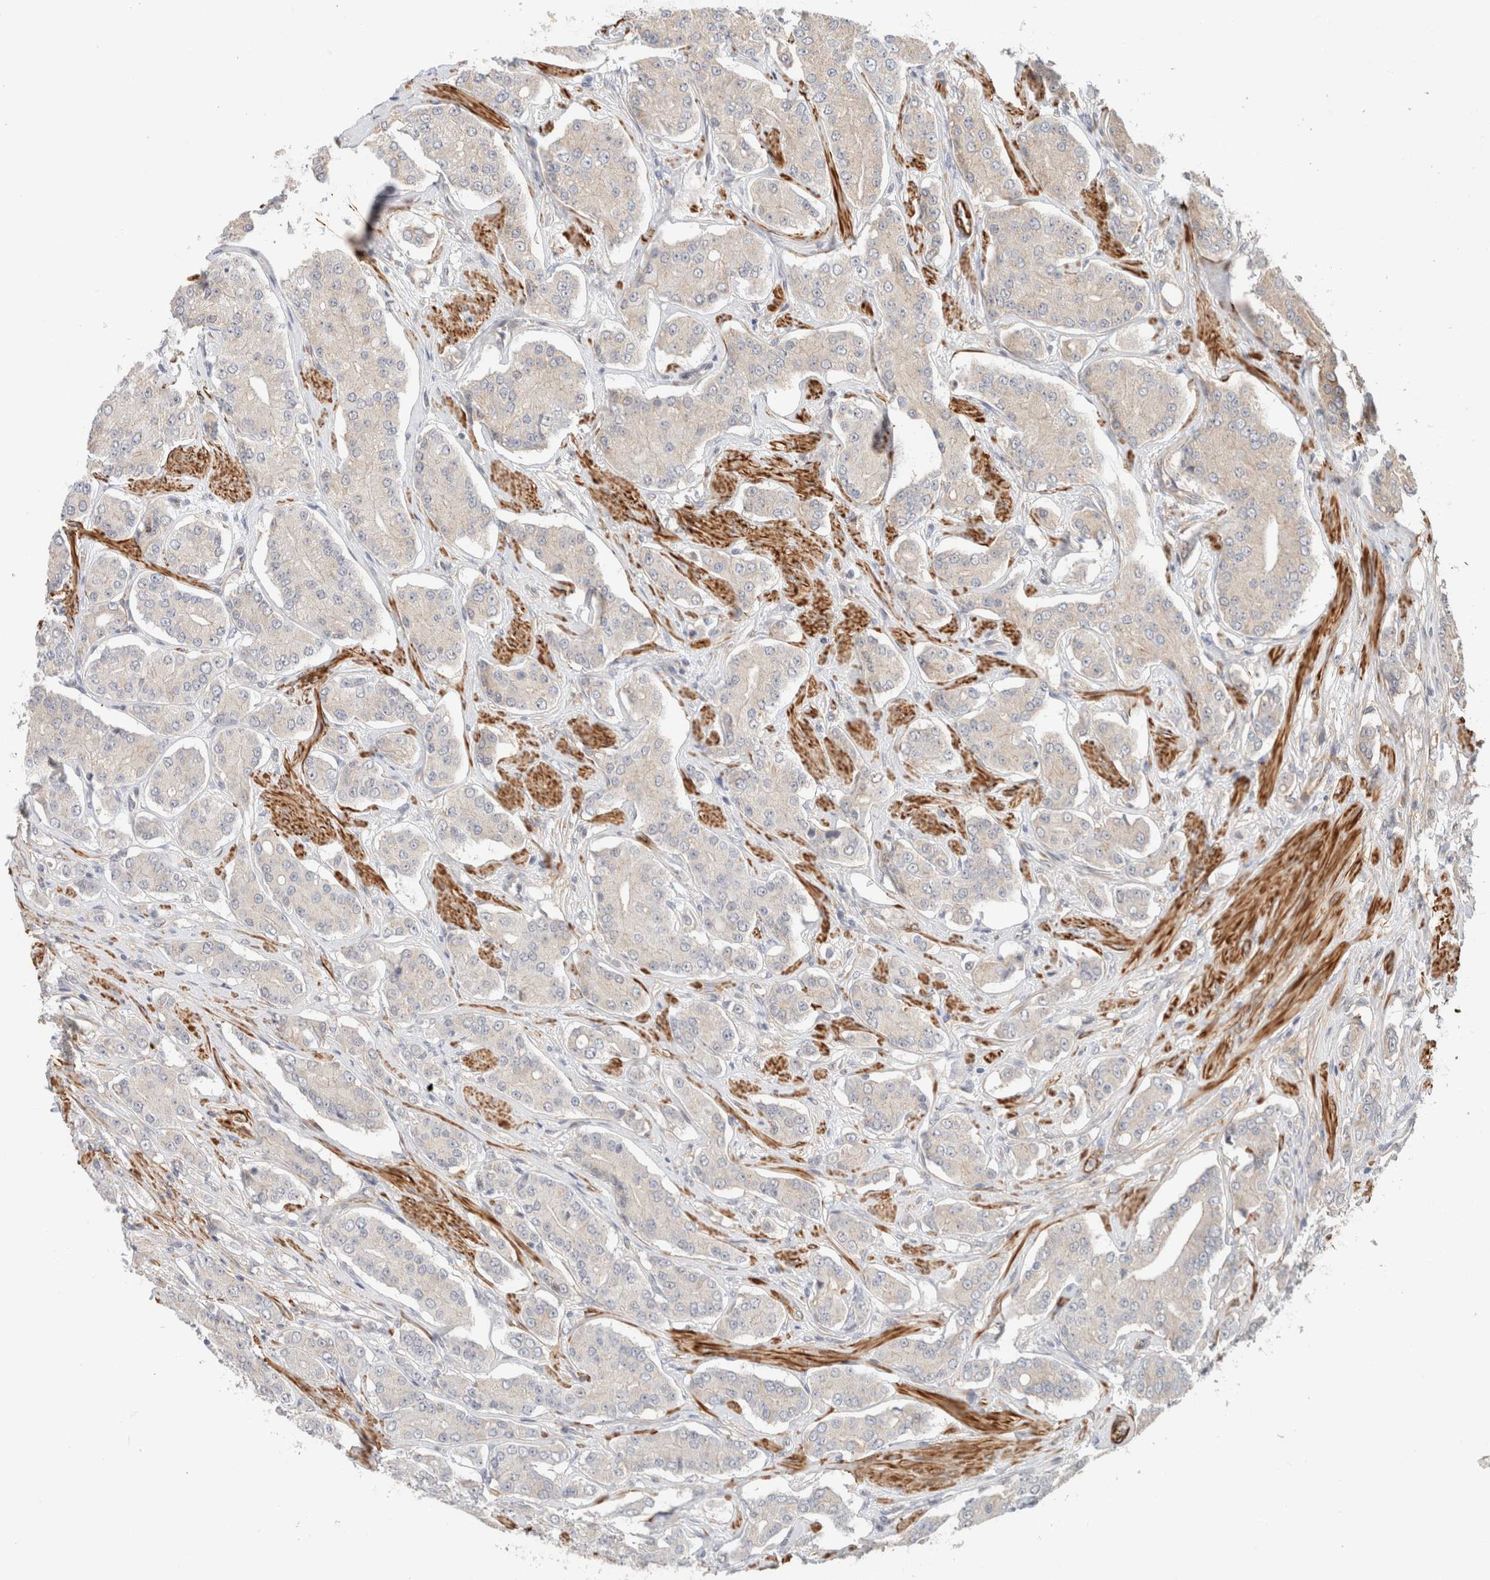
{"staining": {"intensity": "negative", "quantity": "none", "location": "none"}, "tissue": "prostate cancer", "cell_type": "Tumor cells", "image_type": "cancer", "snomed": [{"axis": "morphology", "description": "Adenocarcinoma, High grade"}, {"axis": "topography", "description": "Prostate"}], "caption": "This photomicrograph is of prostate cancer (adenocarcinoma (high-grade)) stained with immunohistochemistry to label a protein in brown with the nuclei are counter-stained blue. There is no positivity in tumor cells.", "gene": "ID3", "patient": {"sex": "male", "age": 71}}